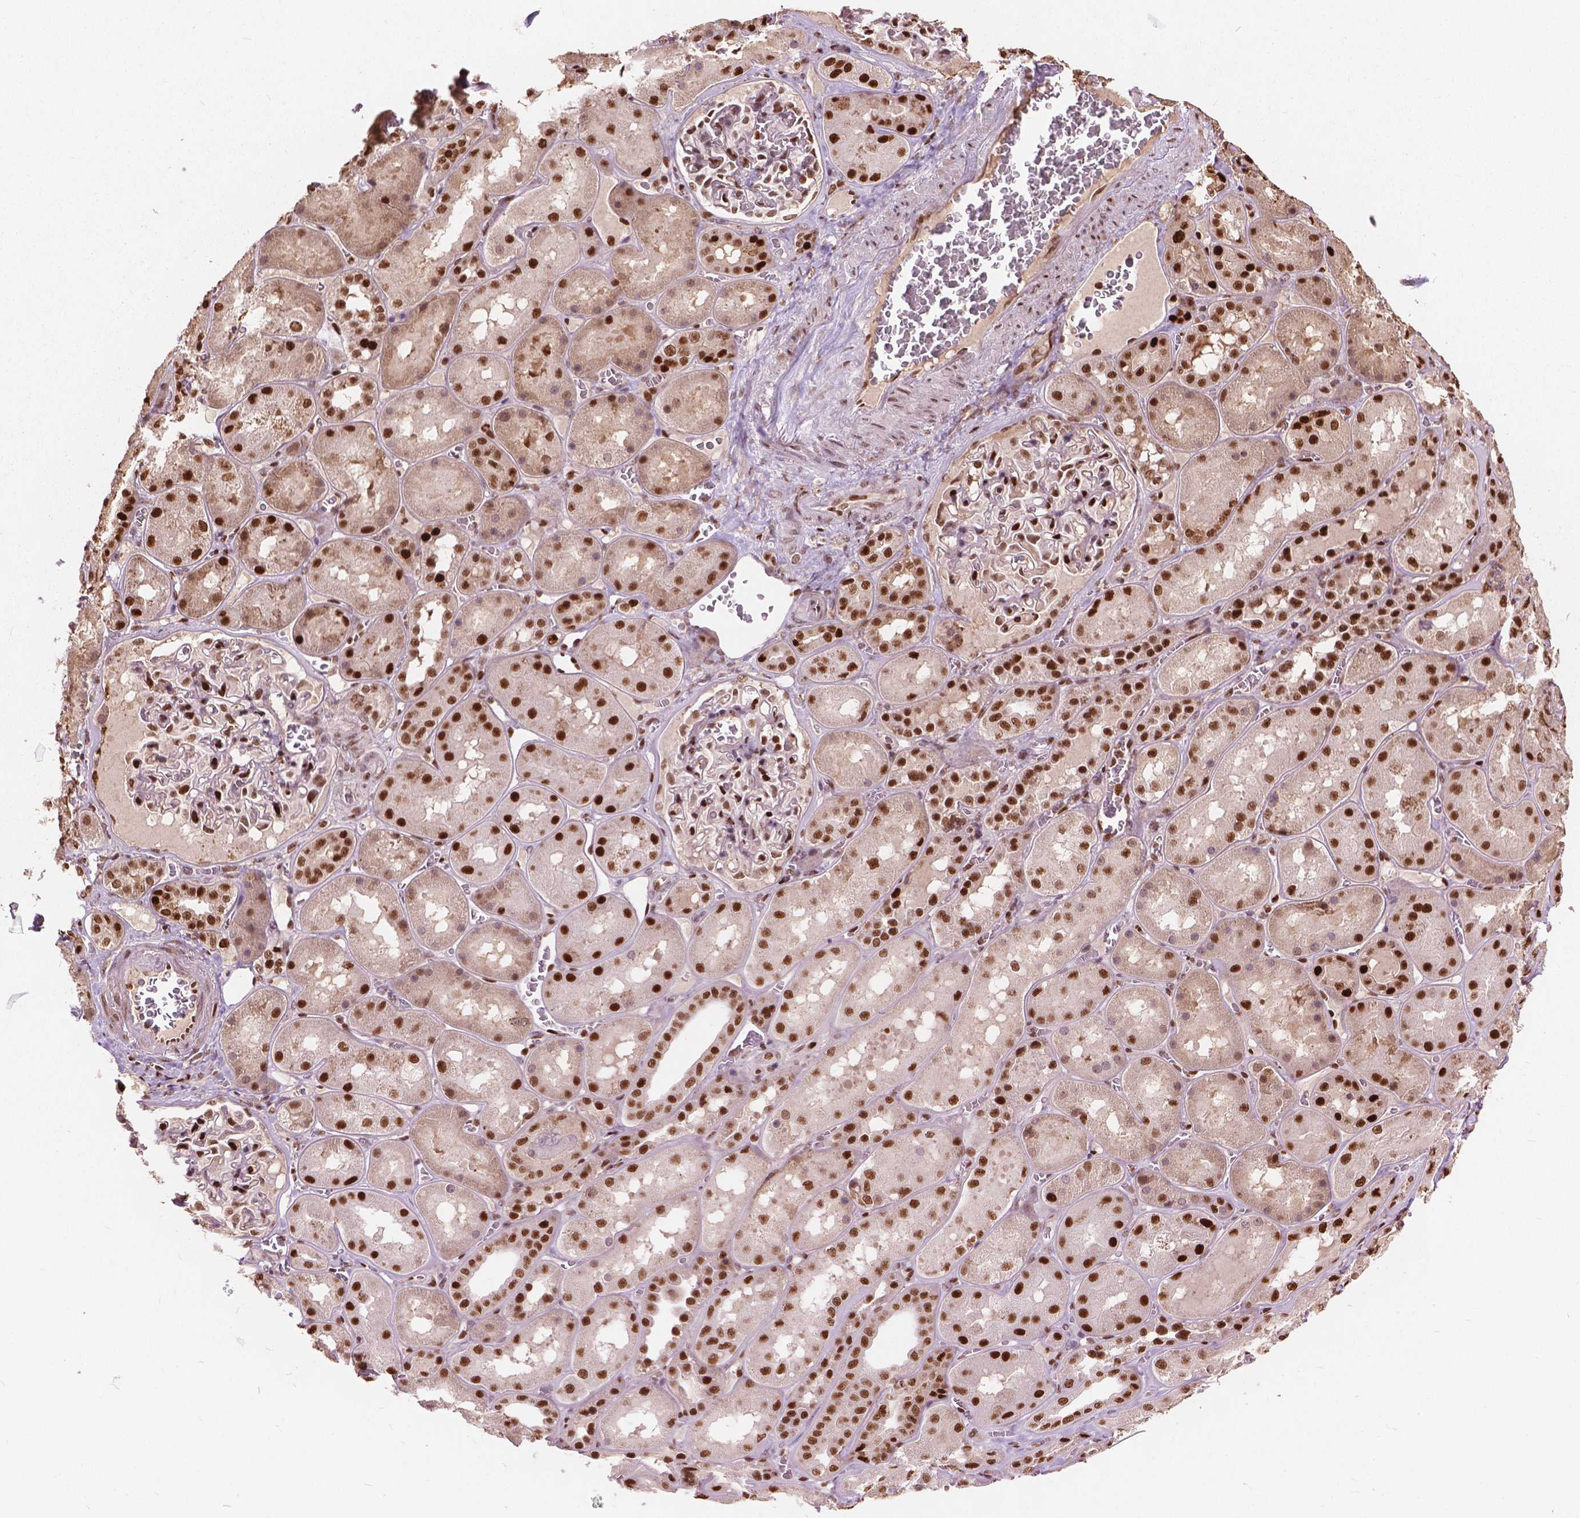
{"staining": {"intensity": "strong", "quantity": "25%-75%", "location": "nuclear"}, "tissue": "kidney", "cell_type": "Cells in glomeruli", "image_type": "normal", "snomed": [{"axis": "morphology", "description": "Normal tissue, NOS"}, {"axis": "topography", "description": "Kidney"}], "caption": "An immunohistochemistry image of normal tissue is shown. Protein staining in brown highlights strong nuclear positivity in kidney within cells in glomeruli. (DAB IHC with brightfield microscopy, high magnification).", "gene": "ANP32A", "patient": {"sex": "male", "age": 73}}